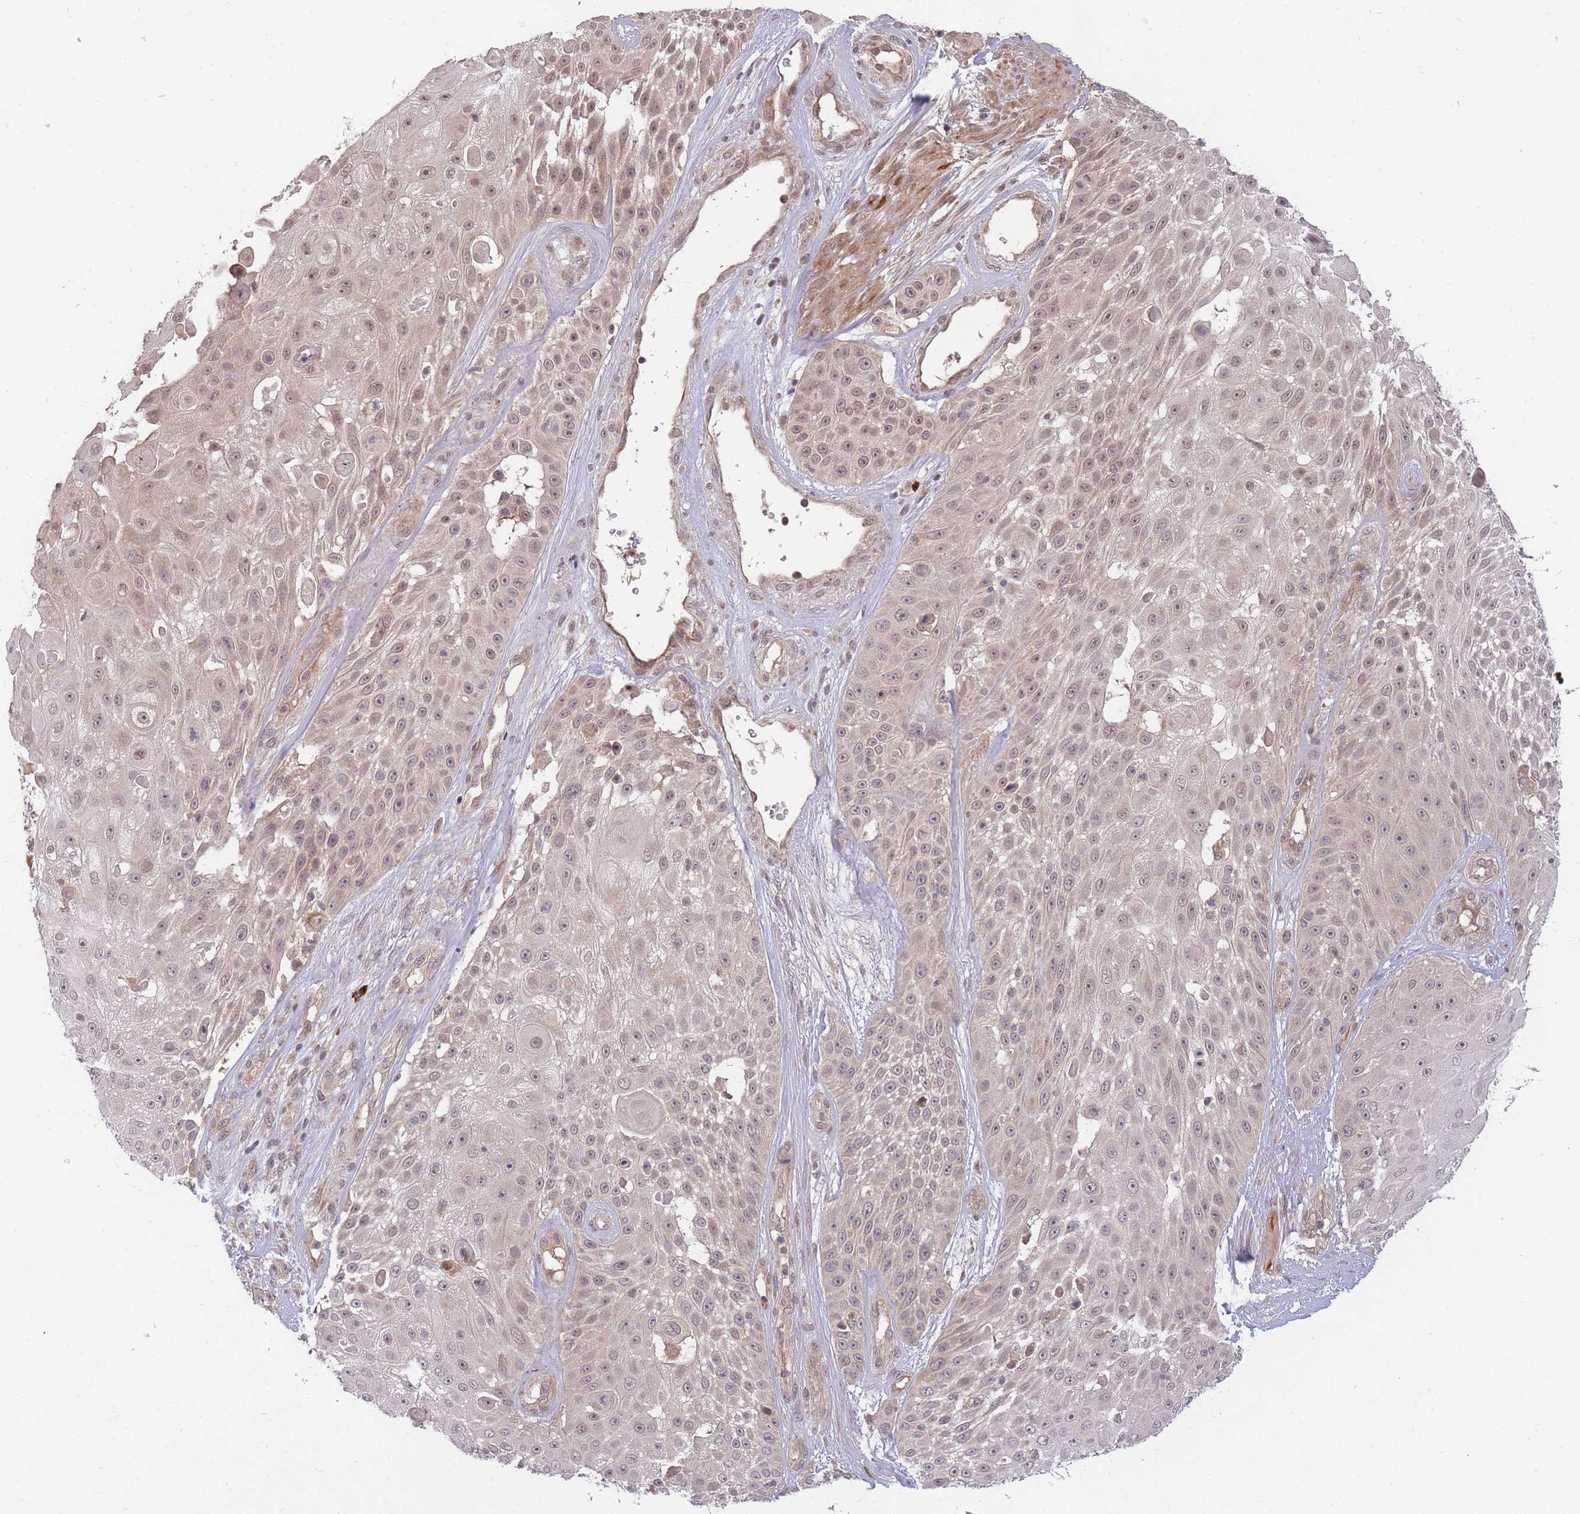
{"staining": {"intensity": "moderate", "quantity": "<25%", "location": "nuclear"}, "tissue": "skin cancer", "cell_type": "Tumor cells", "image_type": "cancer", "snomed": [{"axis": "morphology", "description": "Squamous cell carcinoma, NOS"}, {"axis": "topography", "description": "Skin"}], "caption": "Immunohistochemistry (IHC) histopathology image of skin squamous cell carcinoma stained for a protein (brown), which displays low levels of moderate nuclear positivity in about <25% of tumor cells.", "gene": "SMC6", "patient": {"sex": "female", "age": 86}}